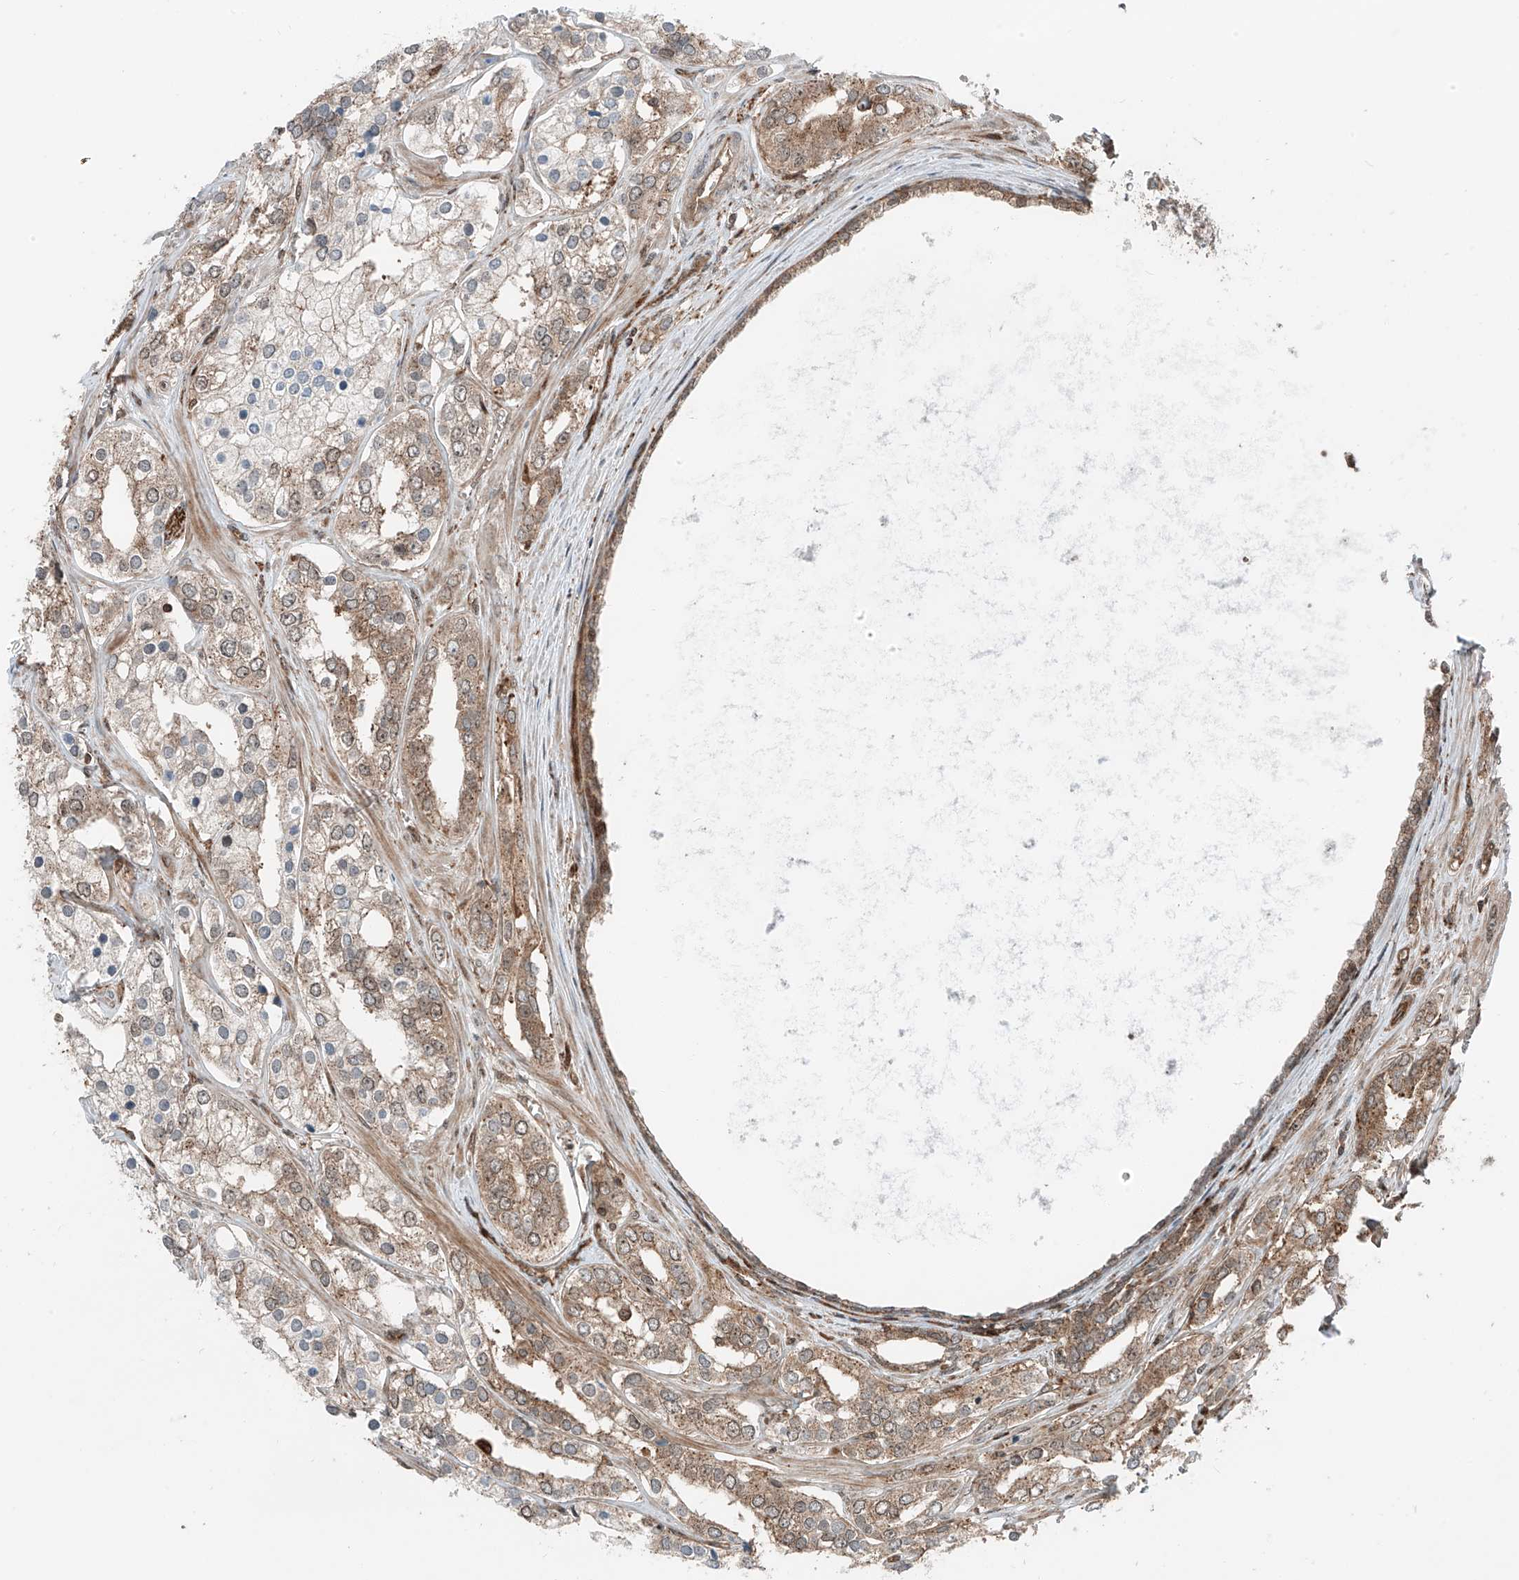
{"staining": {"intensity": "moderate", "quantity": ">75%", "location": "cytoplasmic/membranous"}, "tissue": "prostate cancer", "cell_type": "Tumor cells", "image_type": "cancer", "snomed": [{"axis": "morphology", "description": "Adenocarcinoma, High grade"}, {"axis": "topography", "description": "Prostate"}], "caption": "IHC photomicrograph of human prostate adenocarcinoma (high-grade) stained for a protein (brown), which shows medium levels of moderate cytoplasmic/membranous expression in about >75% of tumor cells.", "gene": "USP48", "patient": {"sex": "male", "age": 66}}